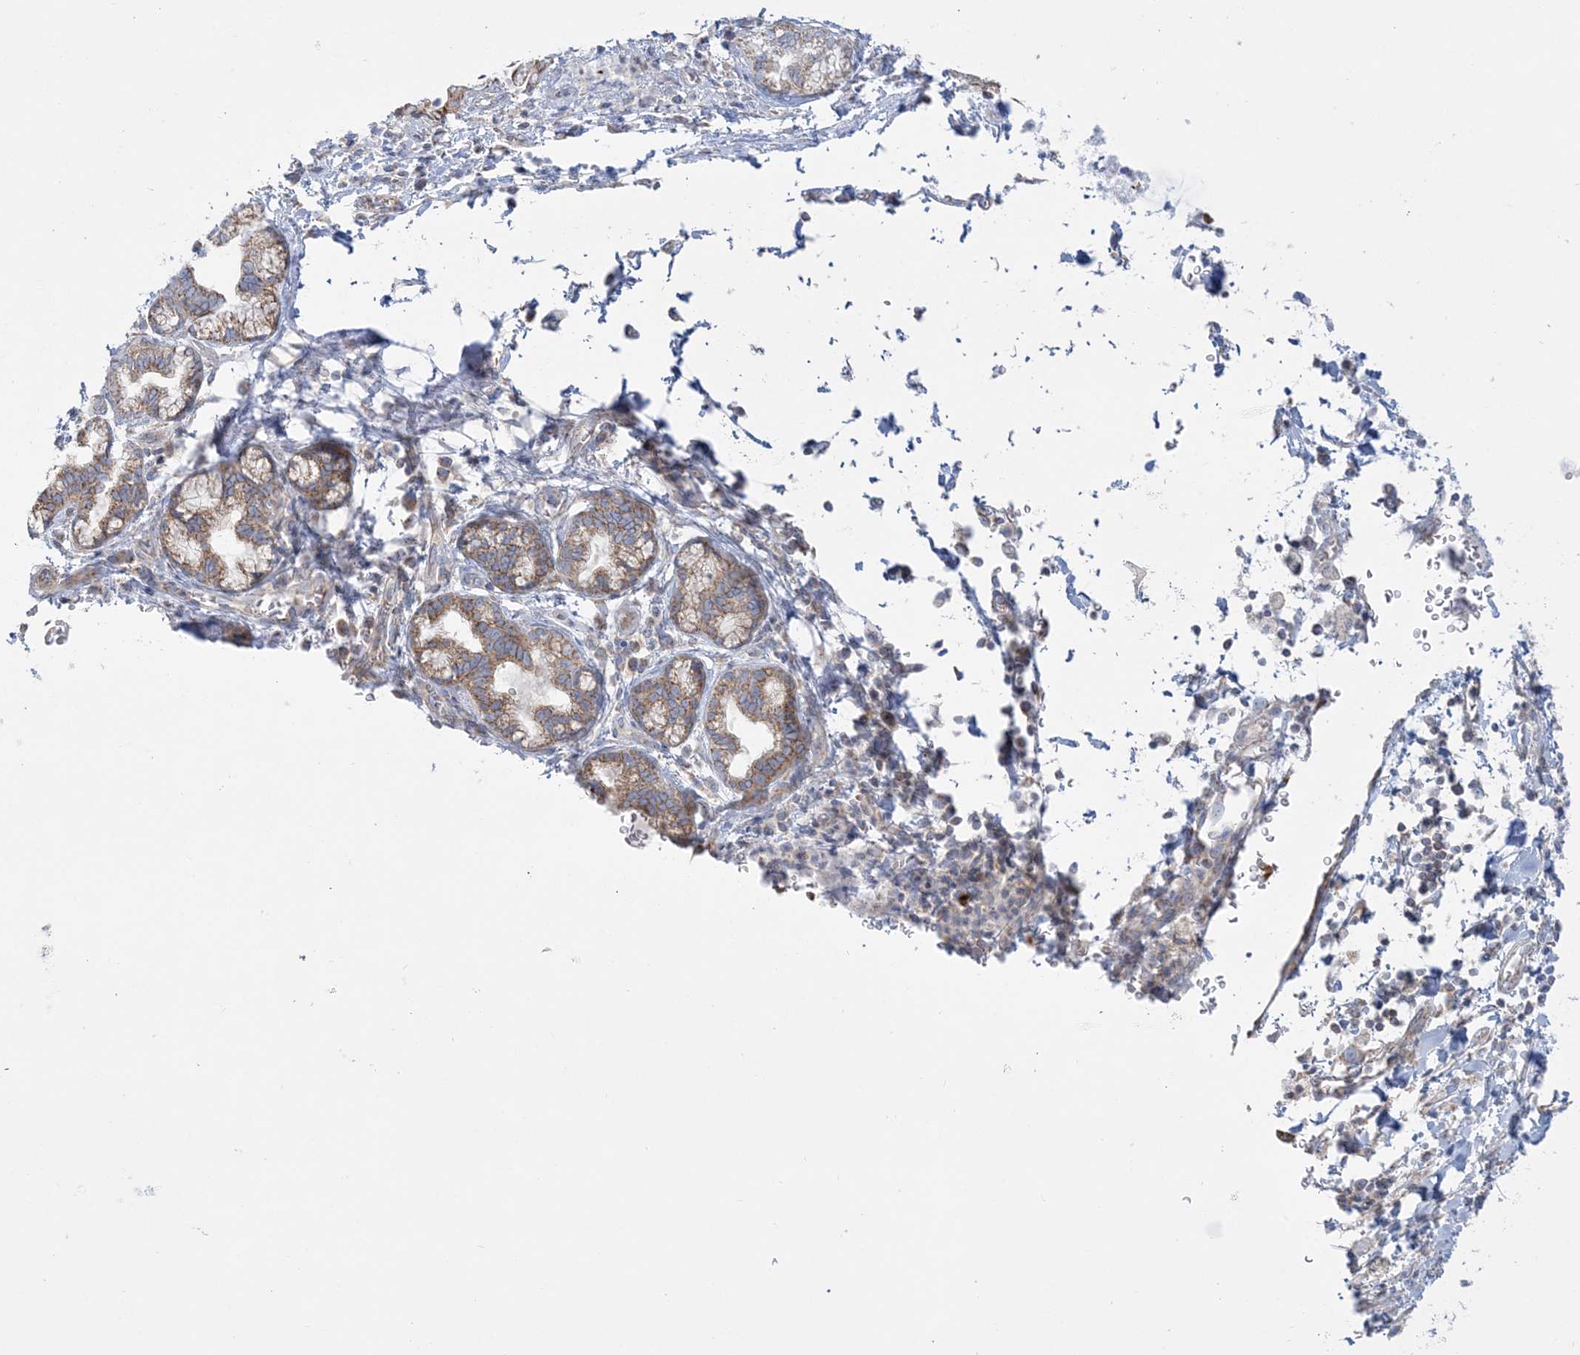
{"staining": {"intensity": "moderate", "quantity": ">75%", "location": "cytoplasmic/membranous"}, "tissue": "pancreatic cancer", "cell_type": "Tumor cells", "image_type": "cancer", "snomed": [{"axis": "morphology", "description": "Adenocarcinoma, NOS"}, {"axis": "topography", "description": "Pancreas"}], "caption": "Tumor cells show medium levels of moderate cytoplasmic/membranous expression in about >75% of cells in human pancreatic adenocarcinoma.", "gene": "TBC1D14", "patient": {"sex": "male", "age": 75}}